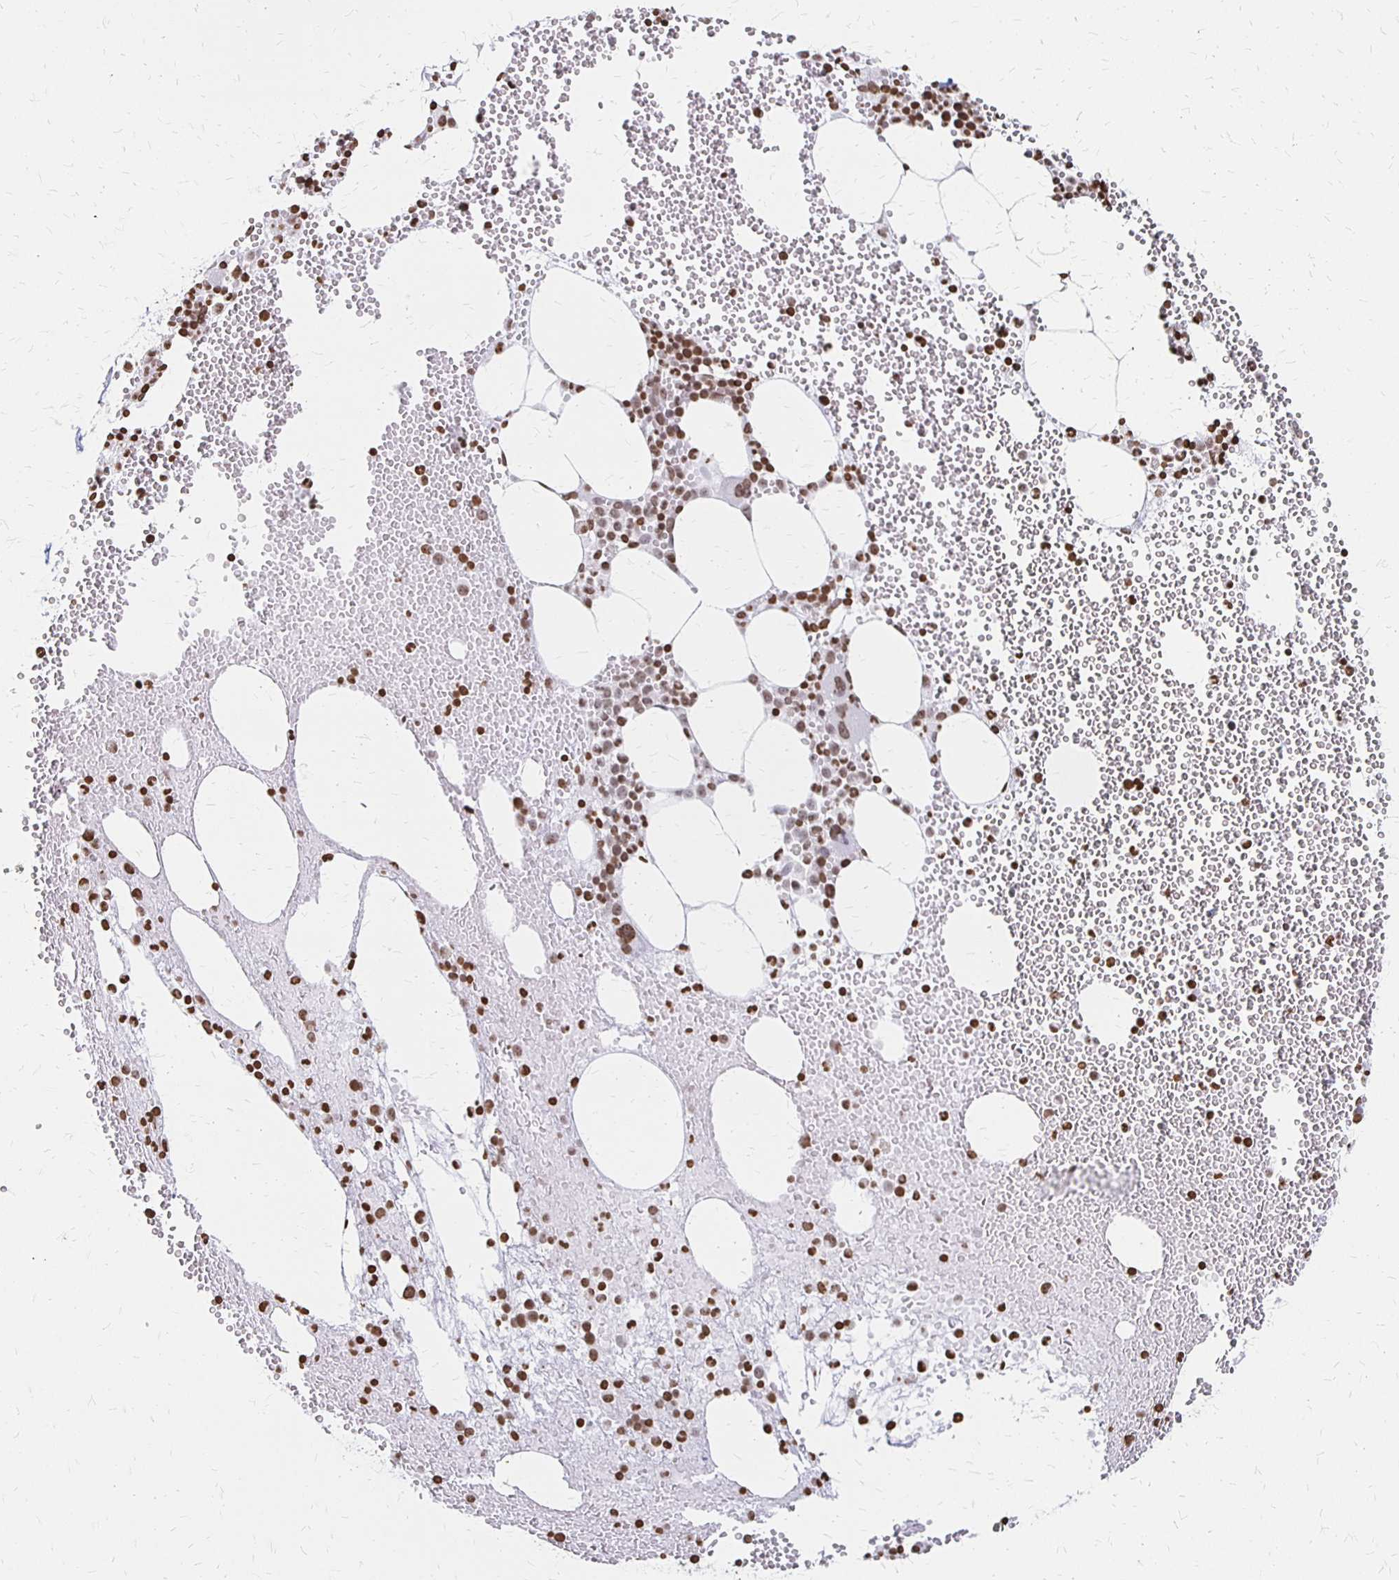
{"staining": {"intensity": "moderate", "quantity": "25%-75%", "location": "nuclear"}, "tissue": "bone marrow", "cell_type": "Hematopoietic cells", "image_type": "normal", "snomed": [{"axis": "morphology", "description": "Normal tissue, NOS"}, {"axis": "topography", "description": "Bone marrow"}], "caption": "Protein analysis of normal bone marrow displays moderate nuclear positivity in about 25%-75% of hematopoietic cells. Nuclei are stained in blue.", "gene": "ZNF280C", "patient": {"sex": "female", "age": 80}}